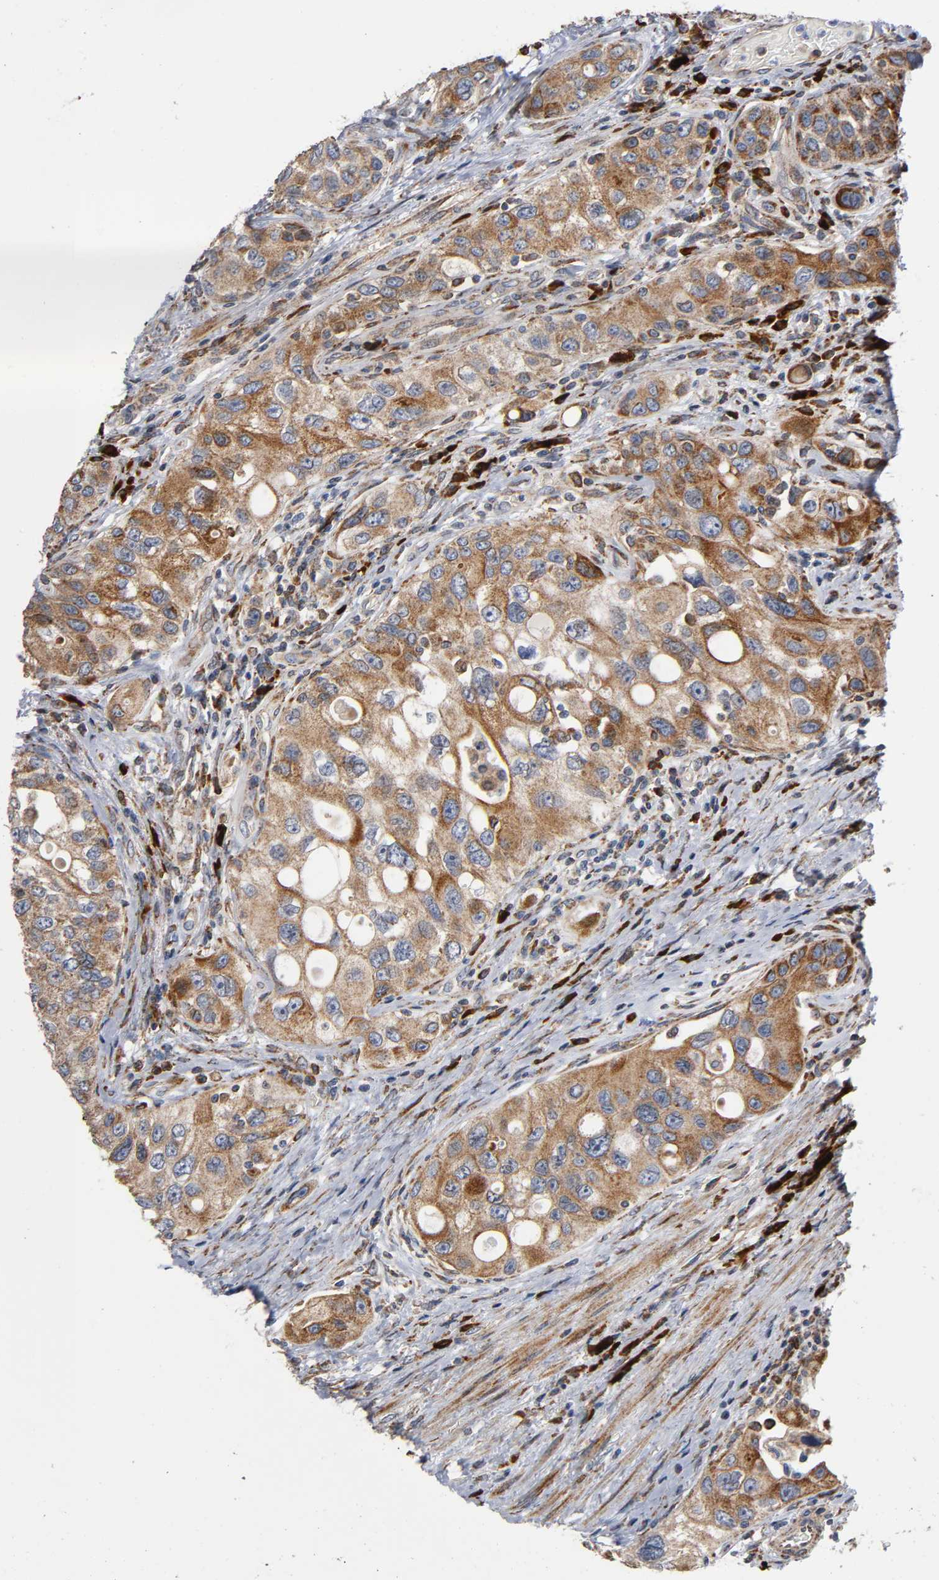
{"staining": {"intensity": "moderate", "quantity": "25%-75%", "location": "cytoplasmic/membranous"}, "tissue": "urothelial cancer", "cell_type": "Tumor cells", "image_type": "cancer", "snomed": [{"axis": "morphology", "description": "Urothelial carcinoma, High grade"}, {"axis": "topography", "description": "Urinary bladder"}], "caption": "The micrograph displays immunohistochemical staining of urothelial cancer. There is moderate cytoplasmic/membranous staining is present in approximately 25%-75% of tumor cells. (DAB (3,3'-diaminobenzidine) = brown stain, brightfield microscopy at high magnification).", "gene": "MAP3K1", "patient": {"sex": "female", "age": 56}}